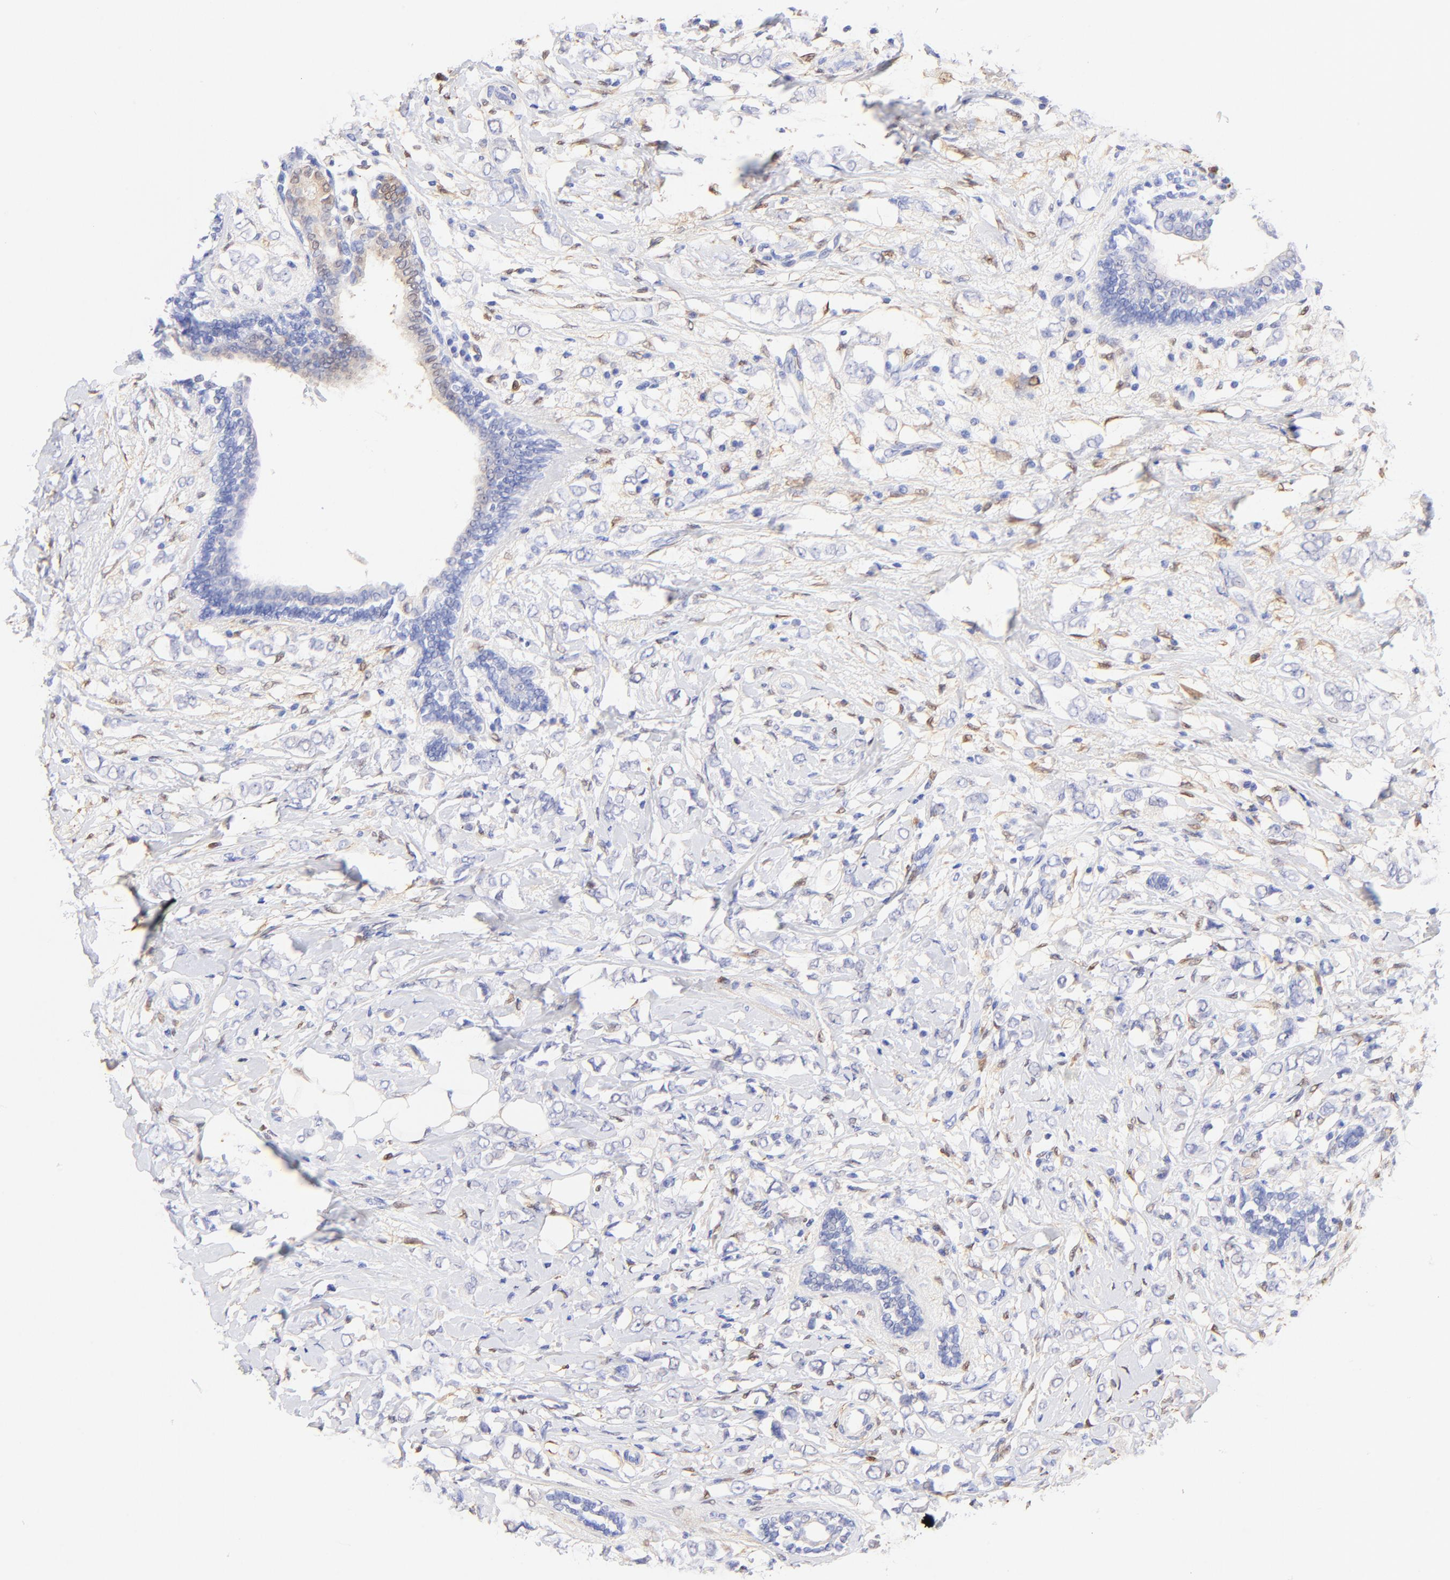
{"staining": {"intensity": "negative", "quantity": "none", "location": "none"}, "tissue": "breast cancer", "cell_type": "Tumor cells", "image_type": "cancer", "snomed": [{"axis": "morphology", "description": "Normal tissue, NOS"}, {"axis": "morphology", "description": "Lobular carcinoma"}, {"axis": "topography", "description": "Breast"}], "caption": "IHC histopathology image of neoplastic tissue: breast cancer stained with DAB (3,3'-diaminobenzidine) demonstrates no significant protein expression in tumor cells.", "gene": "ALDH1A1", "patient": {"sex": "female", "age": 47}}